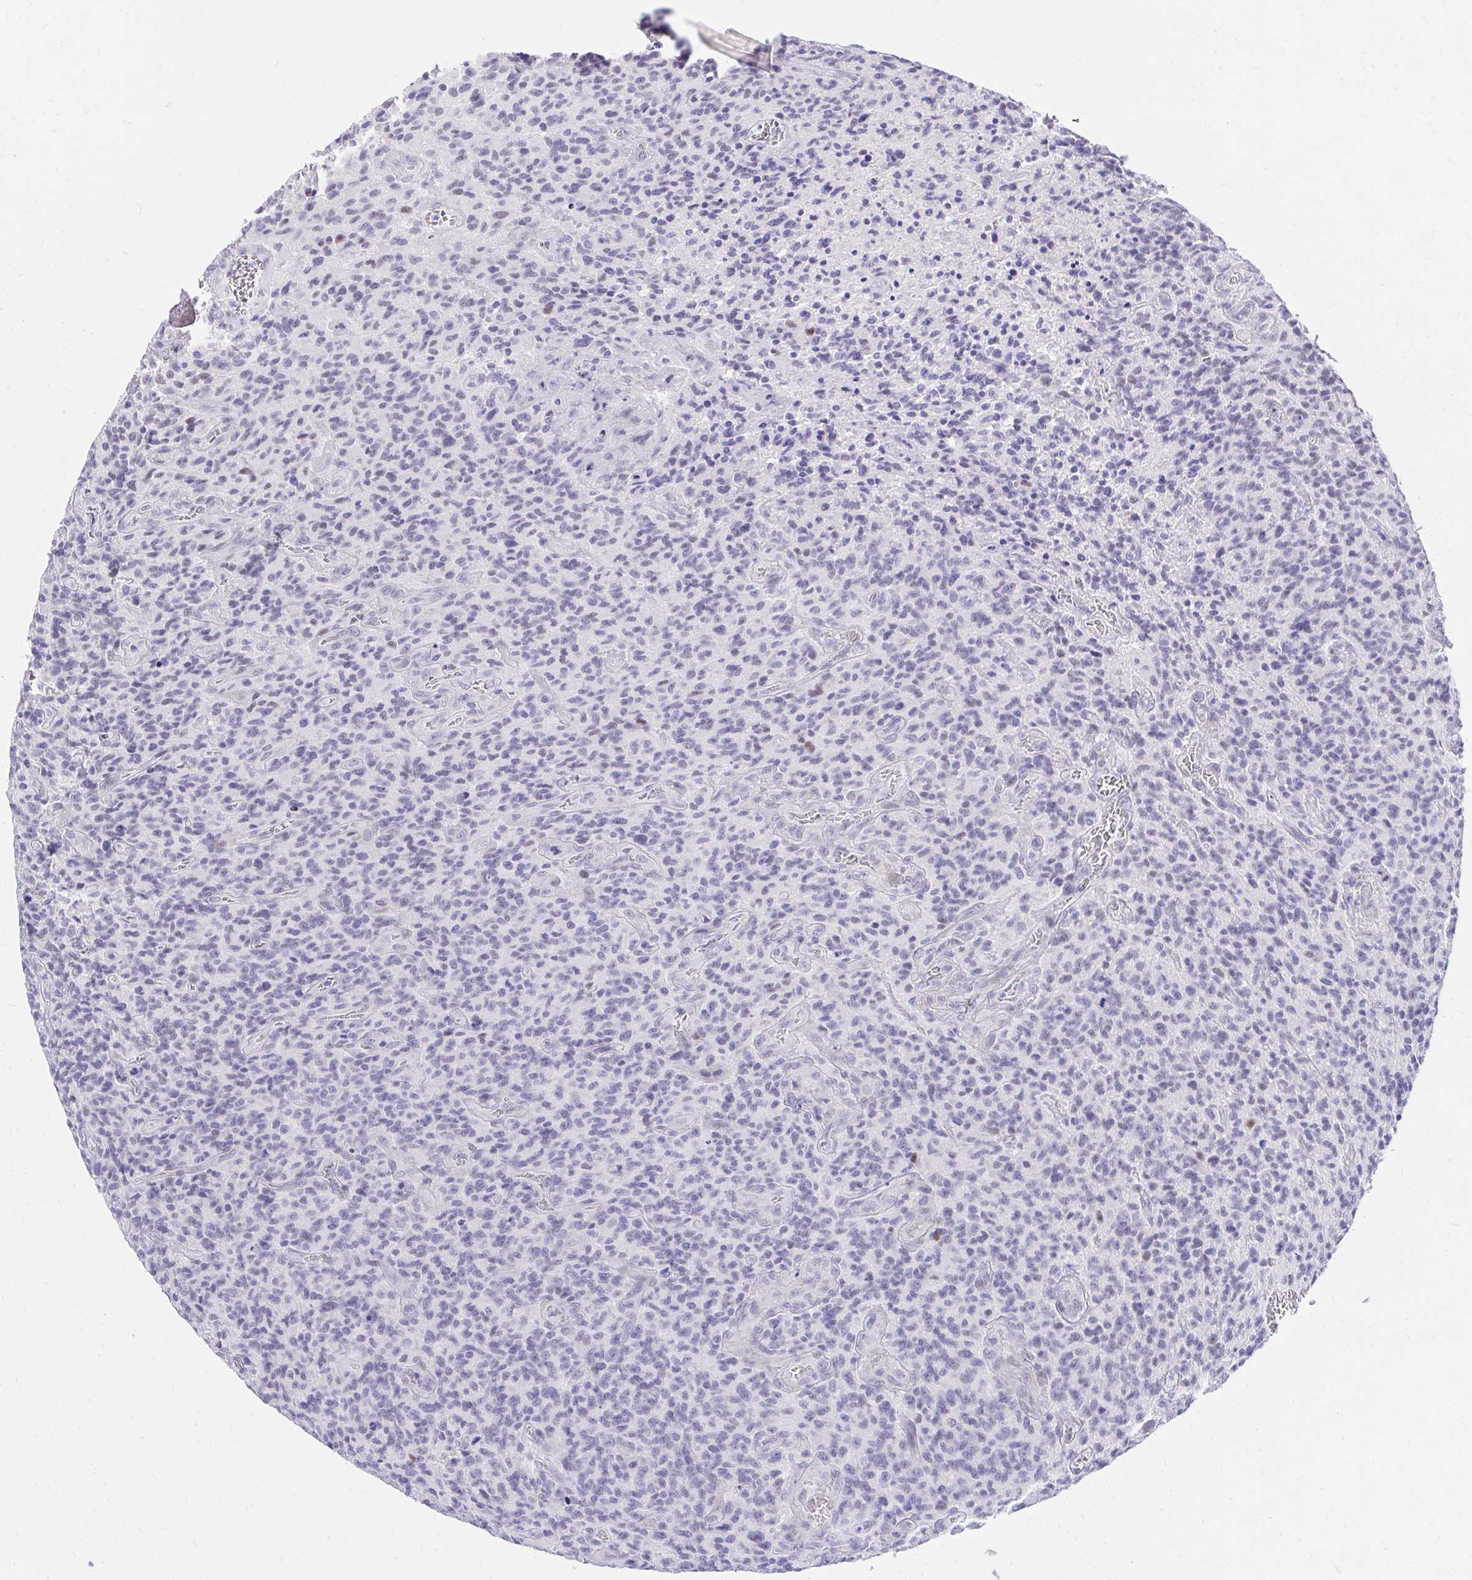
{"staining": {"intensity": "moderate", "quantity": "<25%", "location": "nuclear"}, "tissue": "glioma", "cell_type": "Tumor cells", "image_type": "cancer", "snomed": [{"axis": "morphology", "description": "Glioma, malignant, High grade"}, {"axis": "topography", "description": "Brain"}], "caption": "Moderate nuclear positivity is identified in about <25% of tumor cells in glioma.", "gene": "KLK1", "patient": {"sex": "male", "age": 76}}